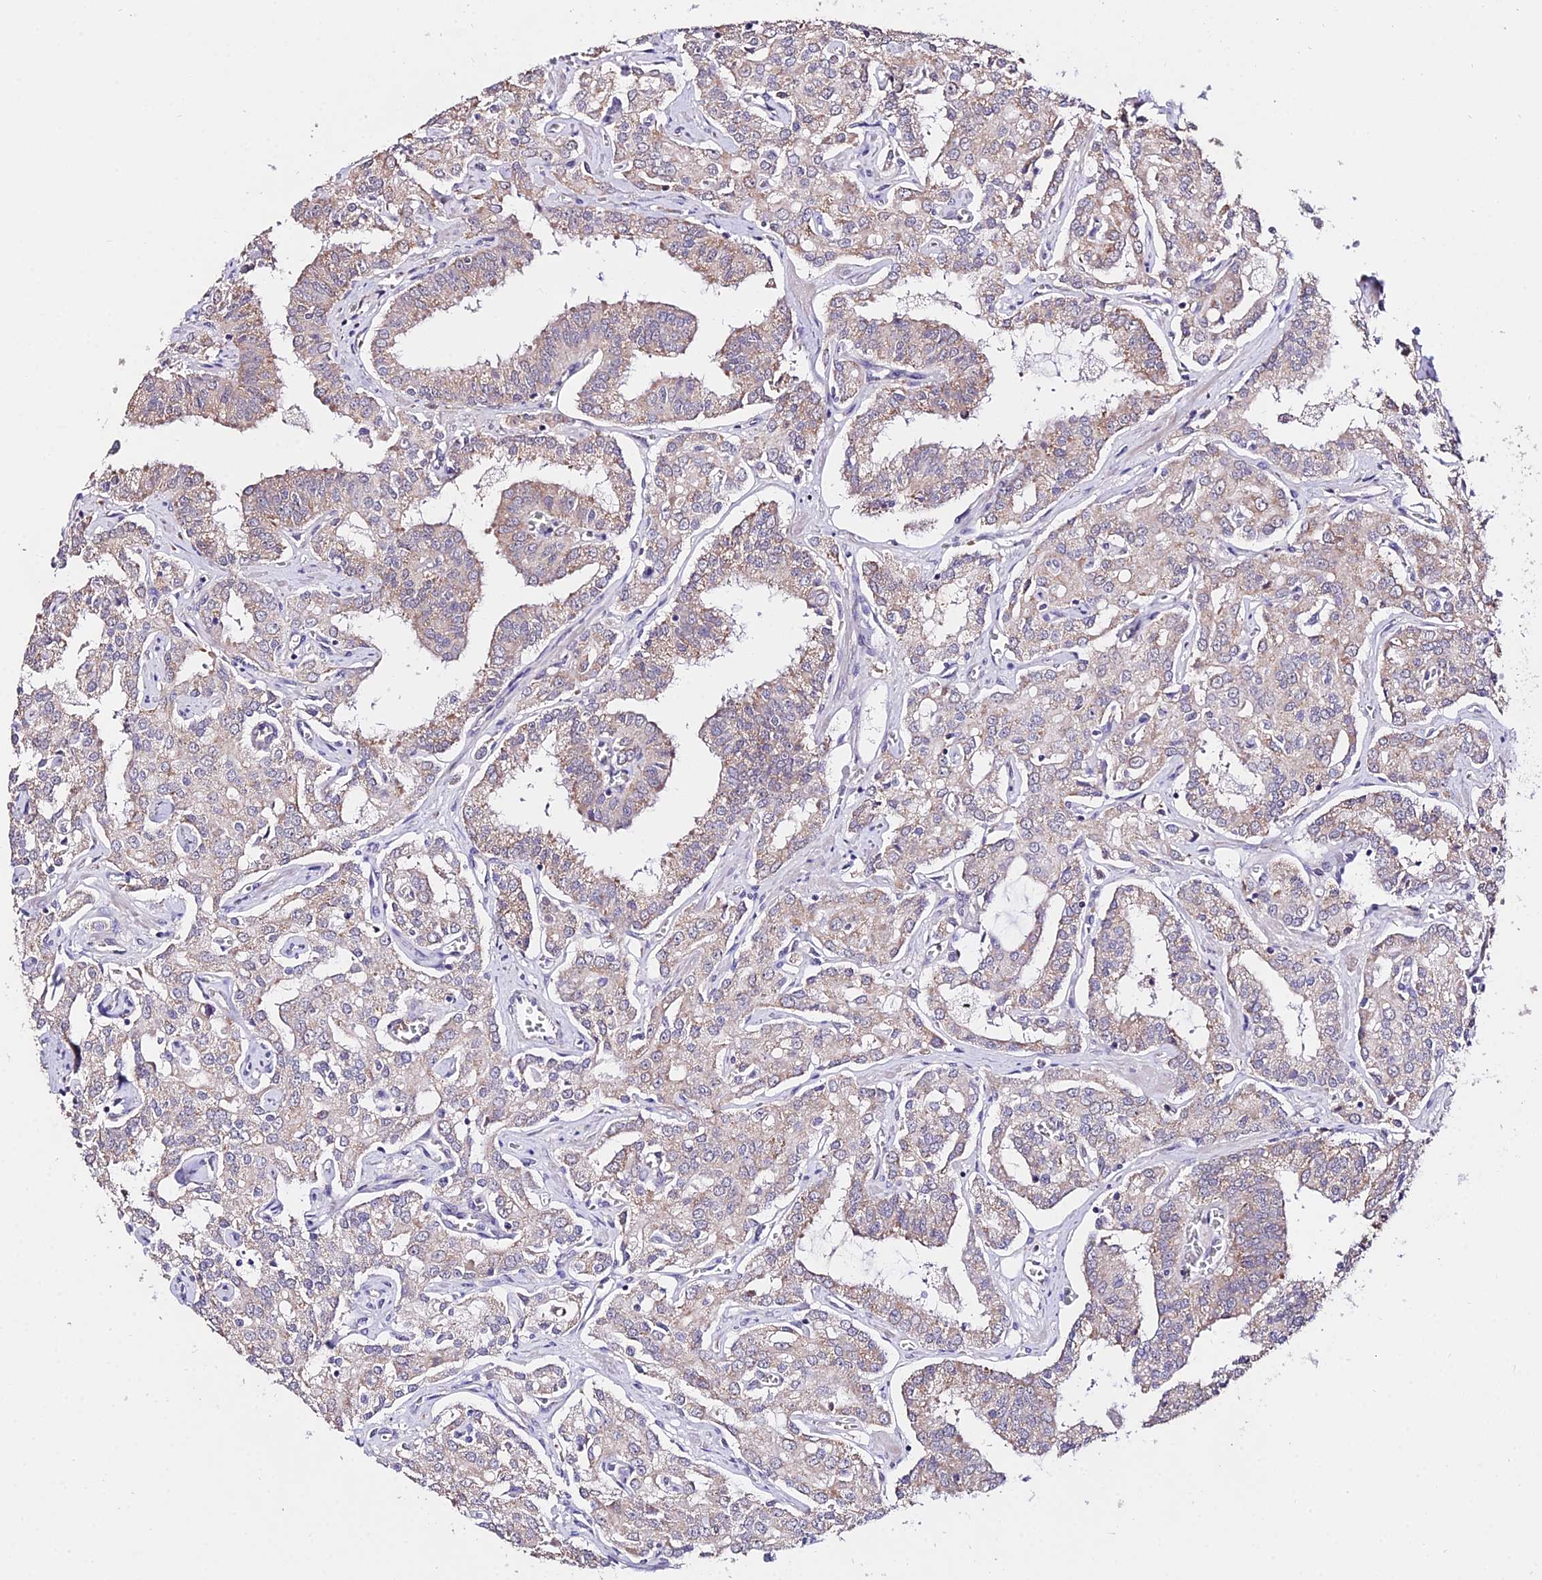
{"staining": {"intensity": "weak", "quantity": "25%-75%", "location": "cytoplasmic/membranous"}, "tissue": "prostate cancer", "cell_type": "Tumor cells", "image_type": "cancer", "snomed": [{"axis": "morphology", "description": "Adenocarcinoma, High grade"}, {"axis": "topography", "description": "Prostate"}], "caption": "Immunohistochemistry image of human prostate cancer (high-grade adenocarcinoma) stained for a protein (brown), which reveals low levels of weak cytoplasmic/membranous positivity in about 25%-75% of tumor cells.", "gene": "WDR5B", "patient": {"sex": "male", "age": 71}}